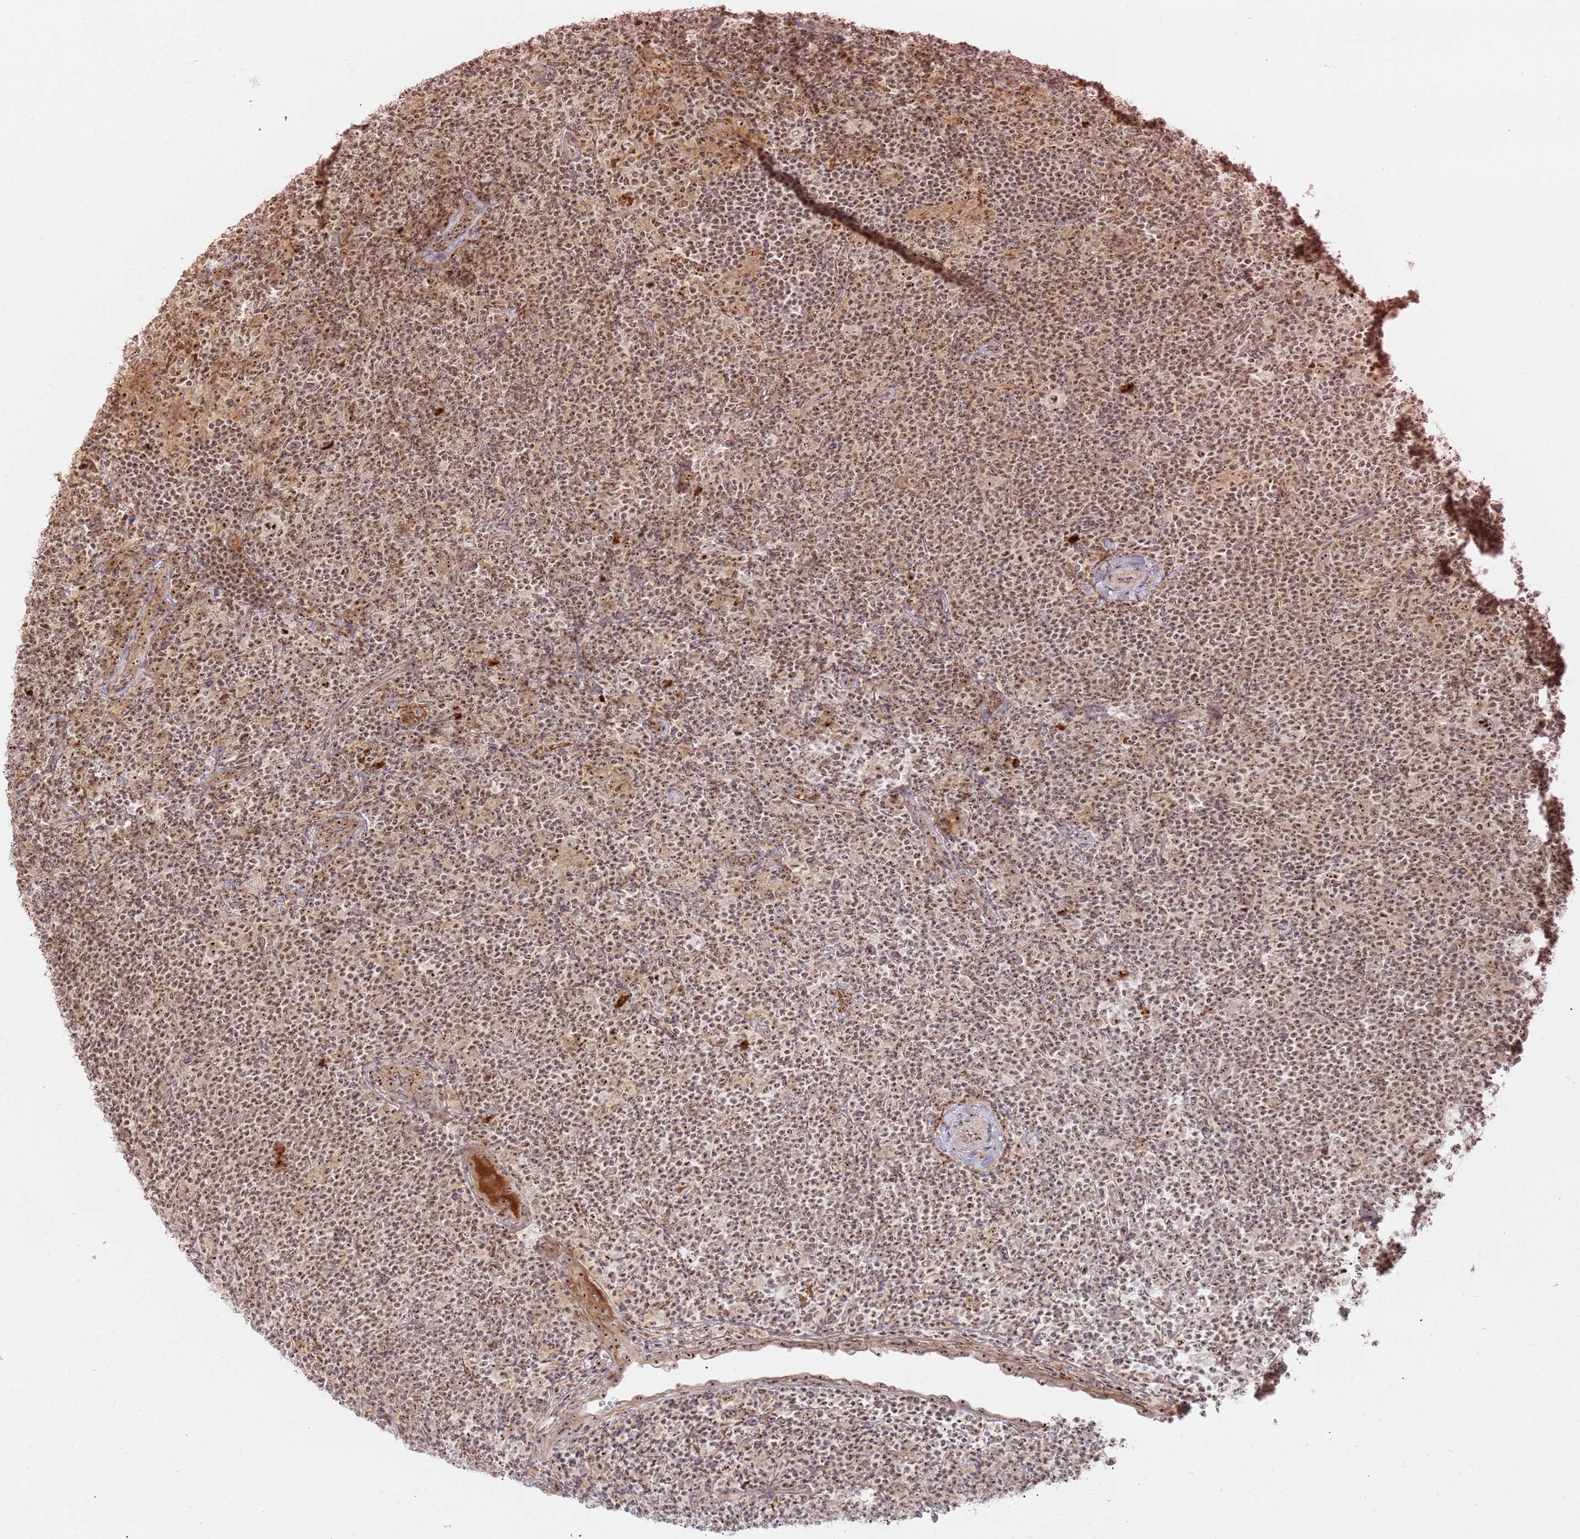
{"staining": {"intensity": "moderate", "quantity": ">75%", "location": "nuclear"}, "tissue": "lymphoma", "cell_type": "Tumor cells", "image_type": "cancer", "snomed": [{"axis": "morphology", "description": "Hodgkin's disease, NOS"}, {"axis": "topography", "description": "Lymph node"}], "caption": "Immunohistochemical staining of human lymphoma demonstrates medium levels of moderate nuclear protein expression in approximately >75% of tumor cells.", "gene": "UTP11", "patient": {"sex": "female", "age": 57}}